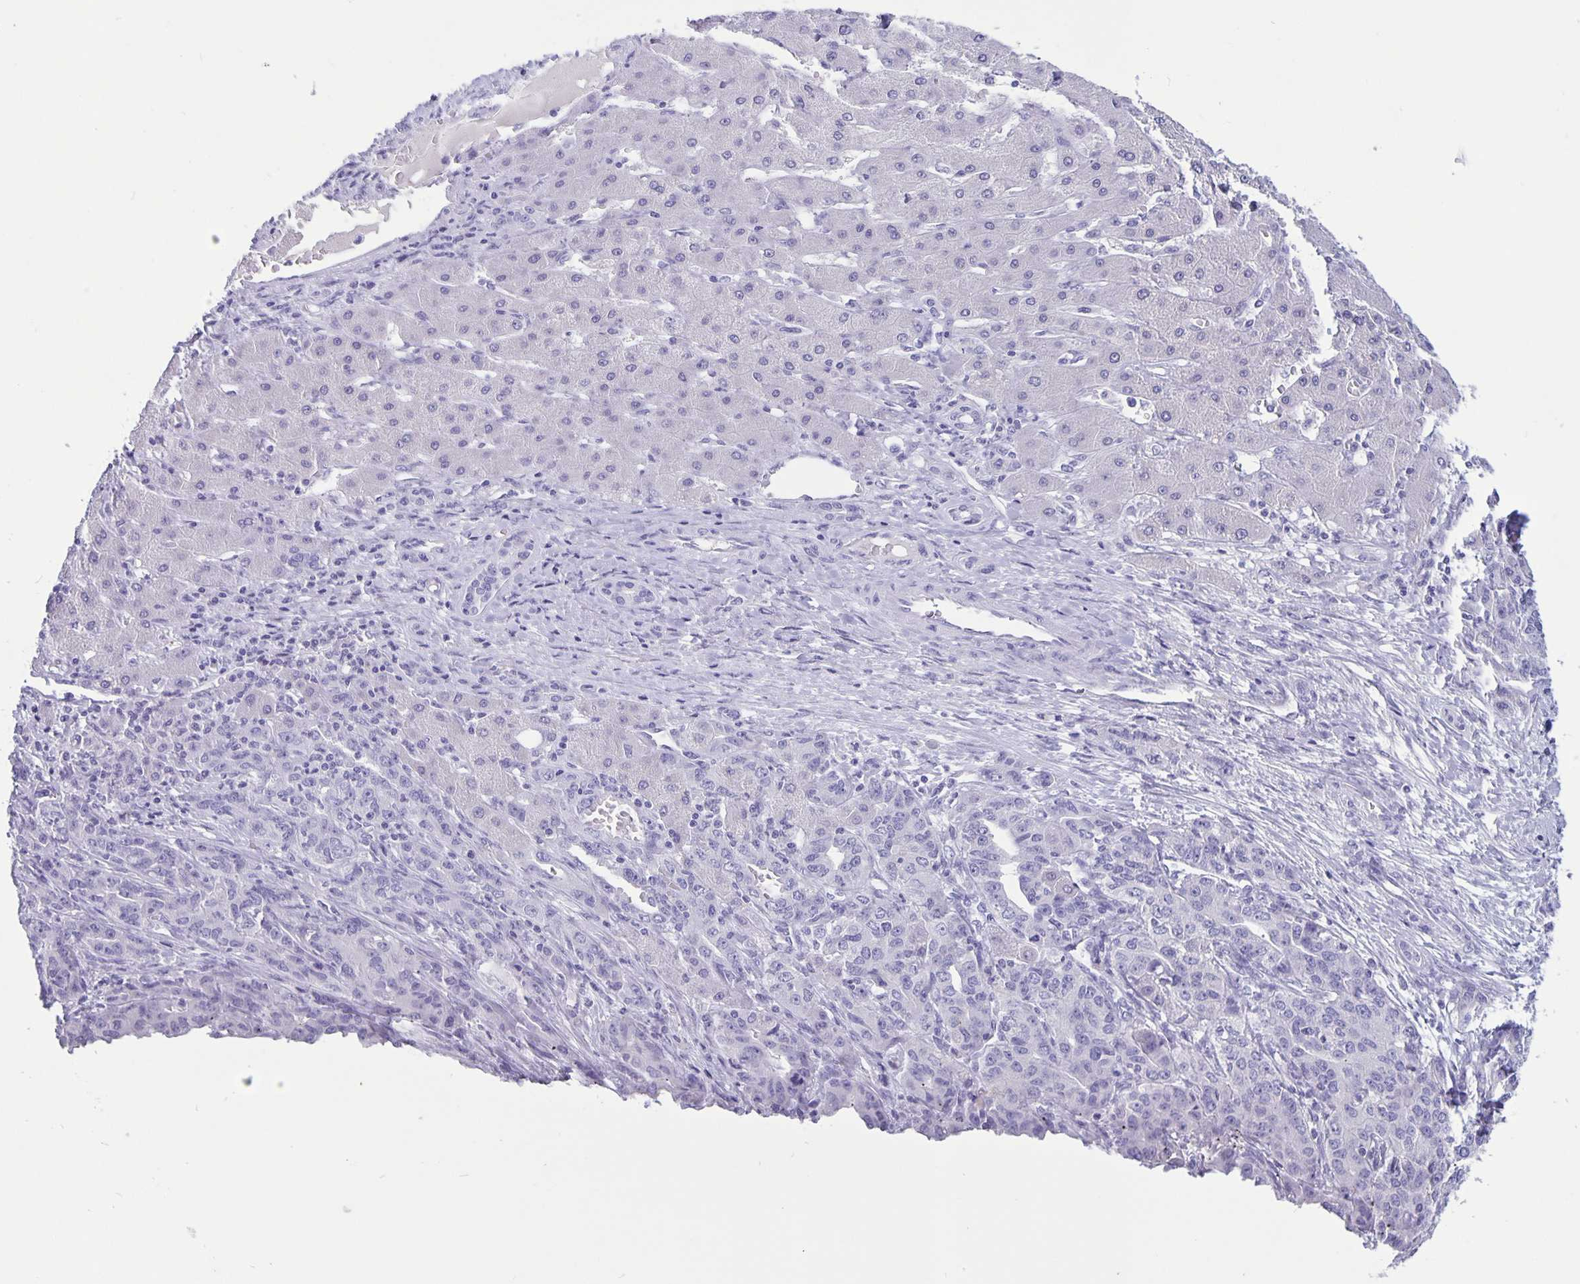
{"staining": {"intensity": "negative", "quantity": "none", "location": "none"}, "tissue": "liver cancer", "cell_type": "Tumor cells", "image_type": "cancer", "snomed": [{"axis": "morphology", "description": "Cholangiocarcinoma"}, {"axis": "topography", "description": "Liver"}], "caption": "The IHC image has no significant positivity in tumor cells of liver cancer (cholangiocarcinoma) tissue.", "gene": "BPIFA3", "patient": {"sex": "male", "age": 59}}